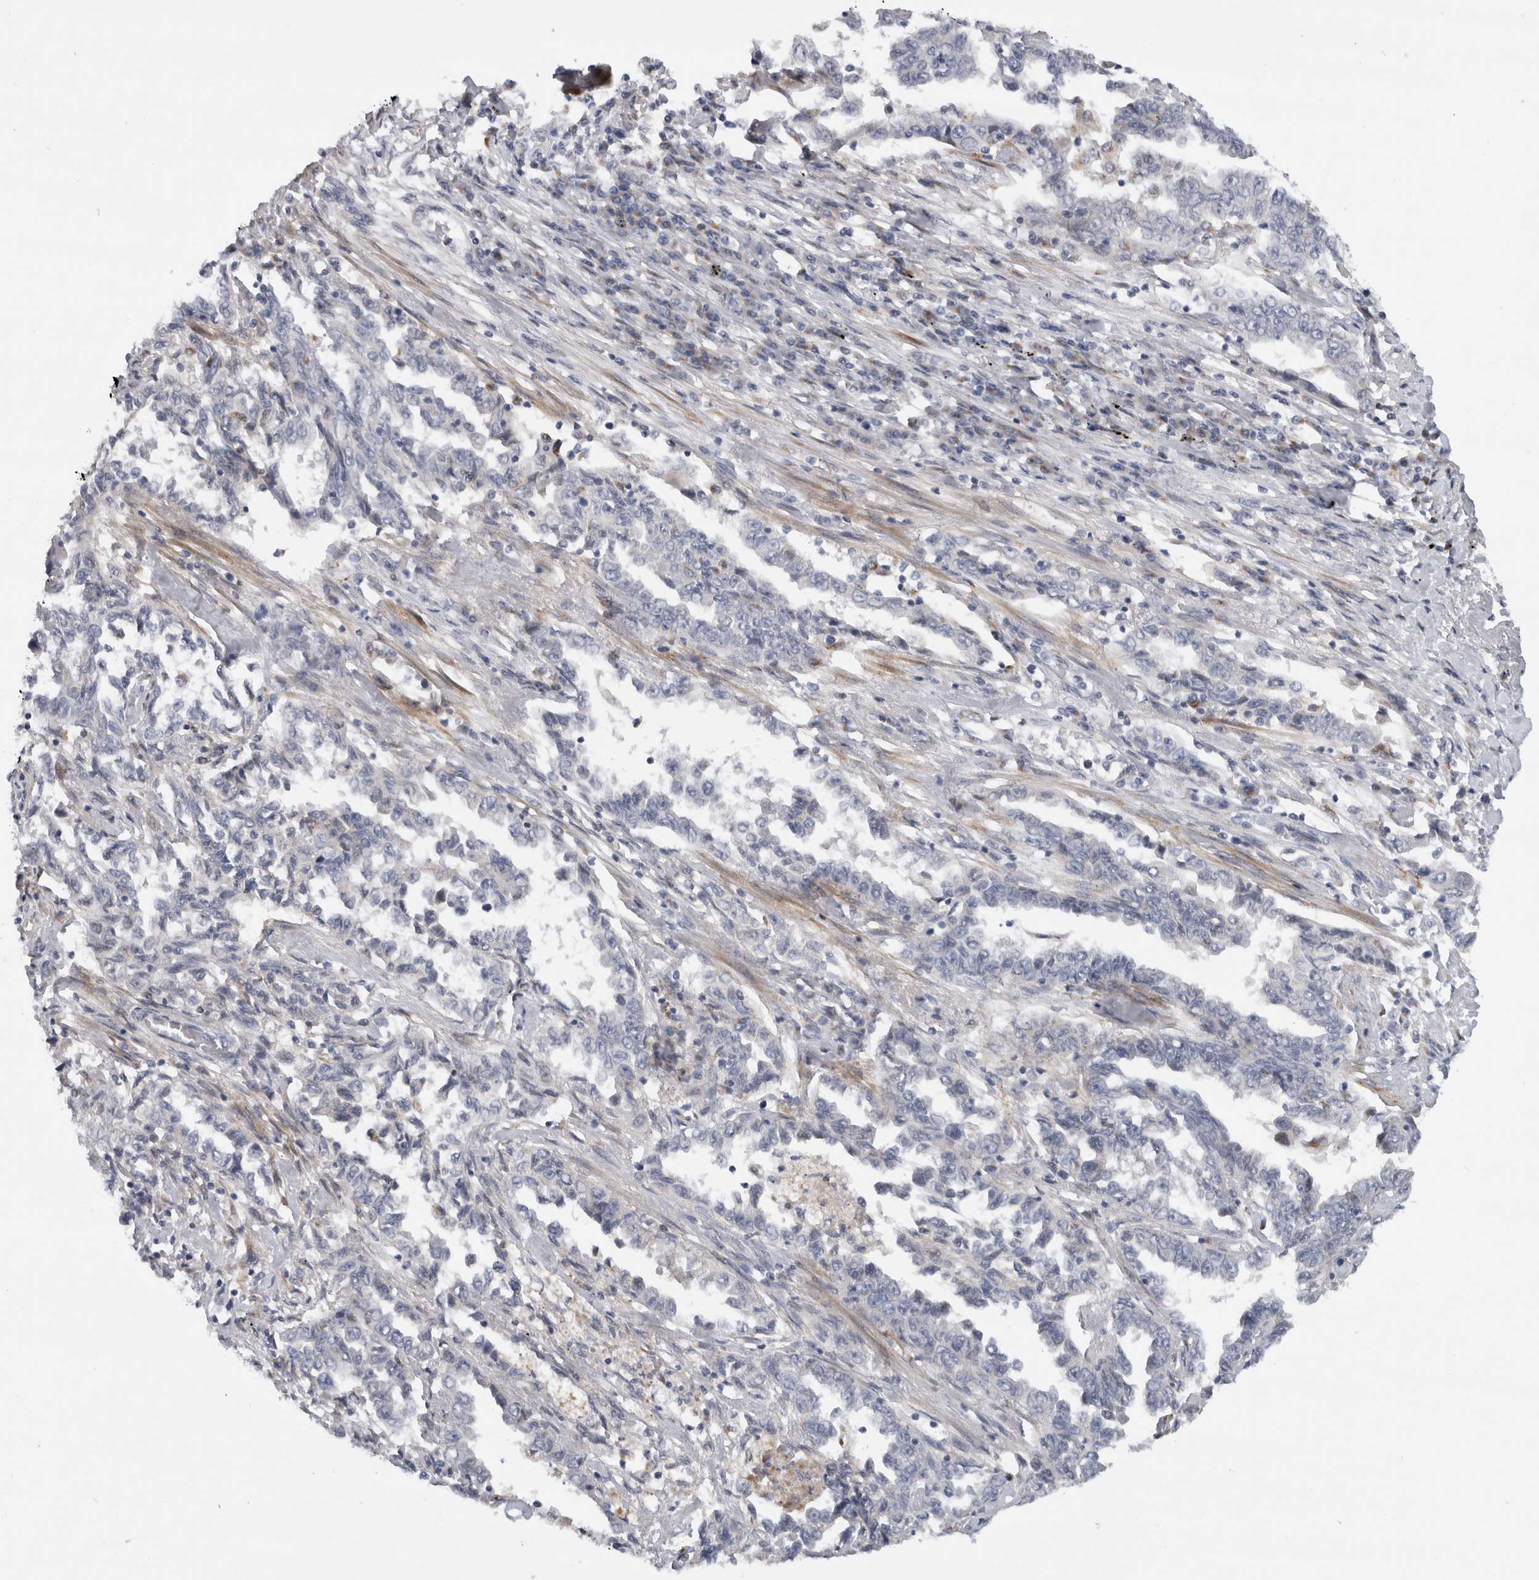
{"staining": {"intensity": "negative", "quantity": "none", "location": "none"}, "tissue": "lung cancer", "cell_type": "Tumor cells", "image_type": "cancer", "snomed": [{"axis": "morphology", "description": "Adenocarcinoma, NOS"}, {"axis": "topography", "description": "Lung"}], "caption": "Adenocarcinoma (lung) was stained to show a protein in brown. There is no significant staining in tumor cells.", "gene": "MGAT1", "patient": {"sex": "female", "age": 51}}